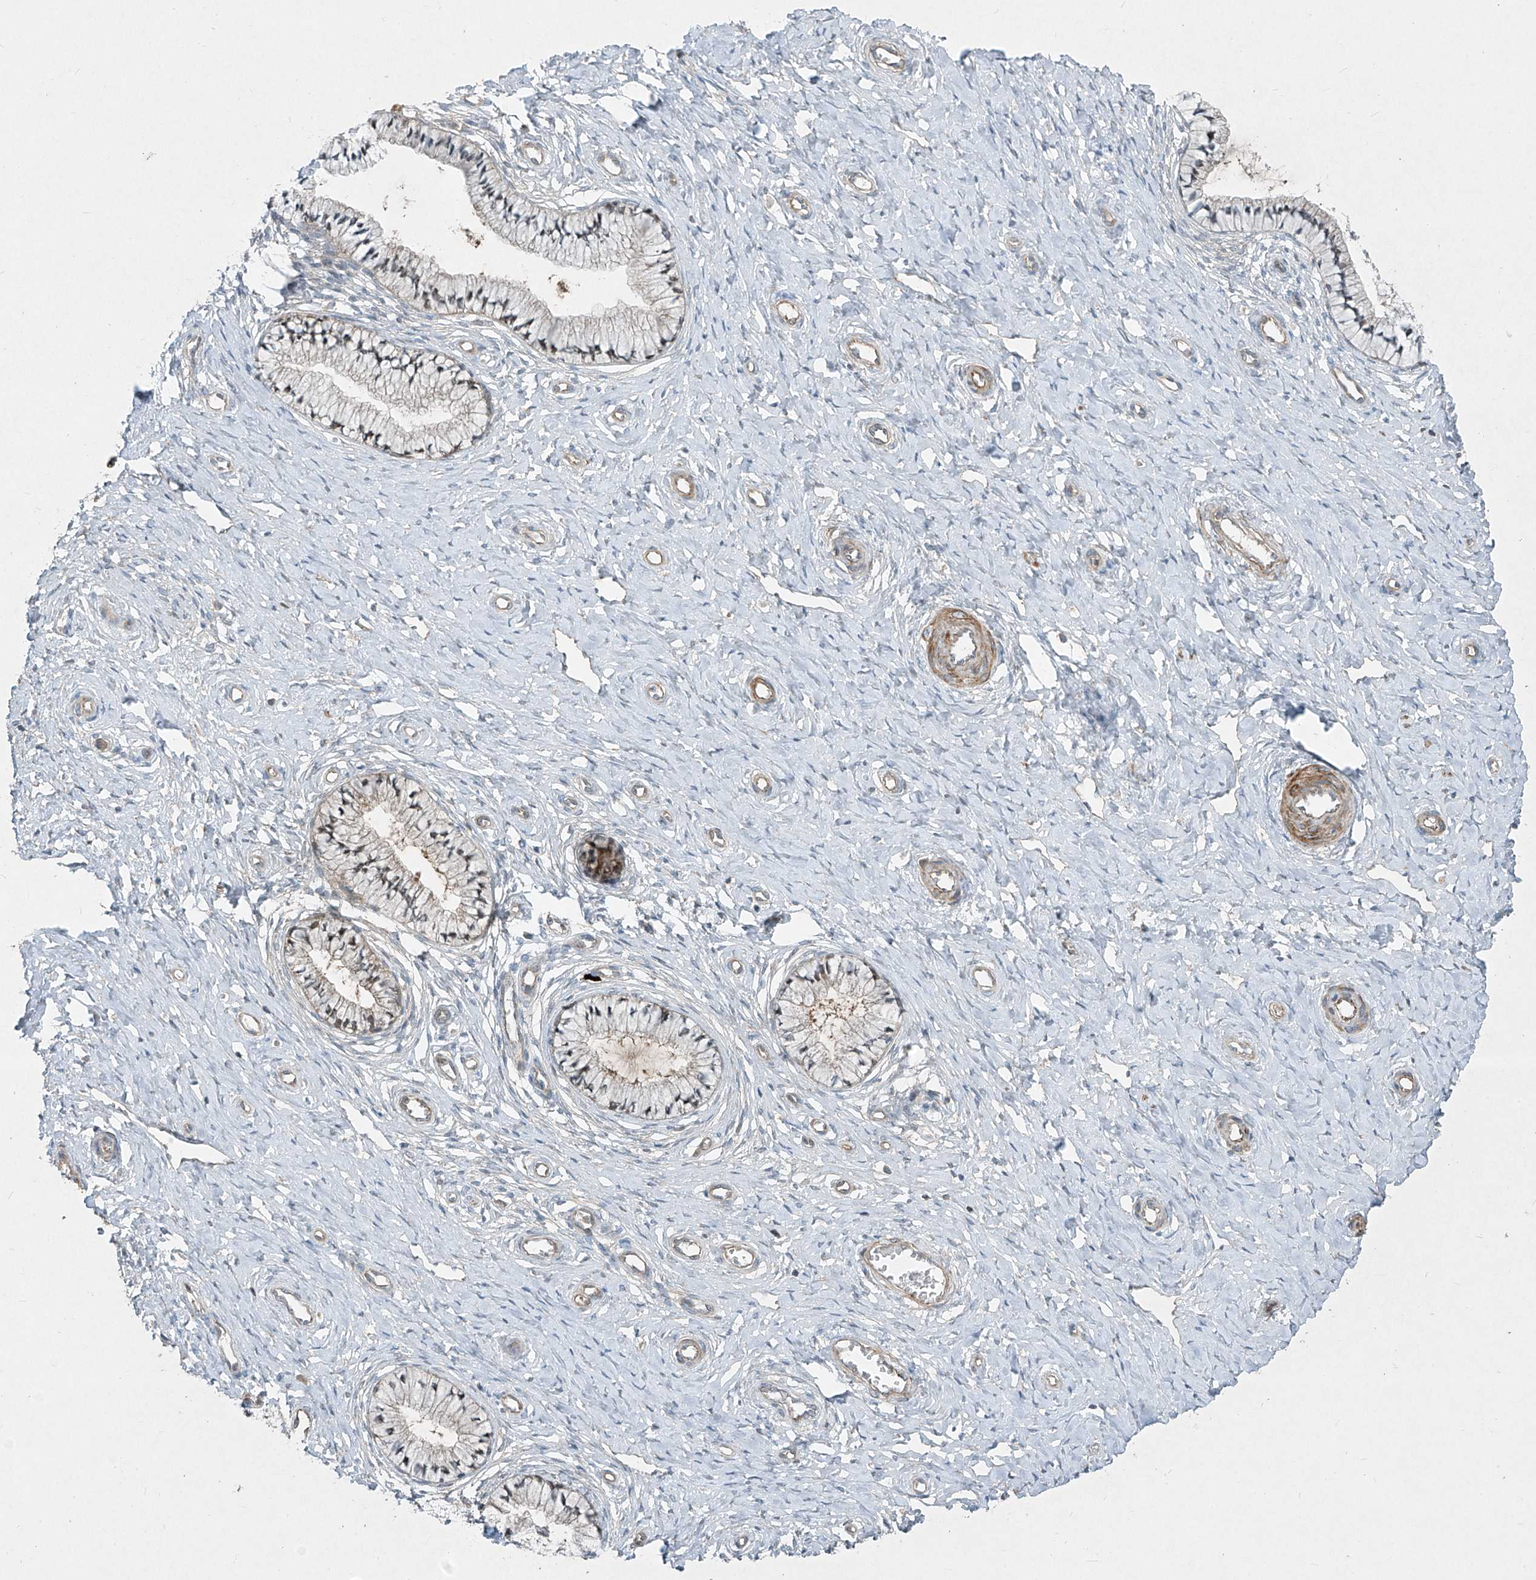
{"staining": {"intensity": "weak", "quantity": "25%-75%", "location": "cytoplasmic/membranous"}, "tissue": "cervix", "cell_type": "Glandular cells", "image_type": "normal", "snomed": [{"axis": "morphology", "description": "Normal tissue, NOS"}, {"axis": "topography", "description": "Cervix"}], "caption": "Cervix stained with DAB IHC demonstrates low levels of weak cytoplasmic/membranous expression in approximately 25%-75% of glandular cells.", "gene": "PPCS", "patient": {"sex": "female", "age": 36}}